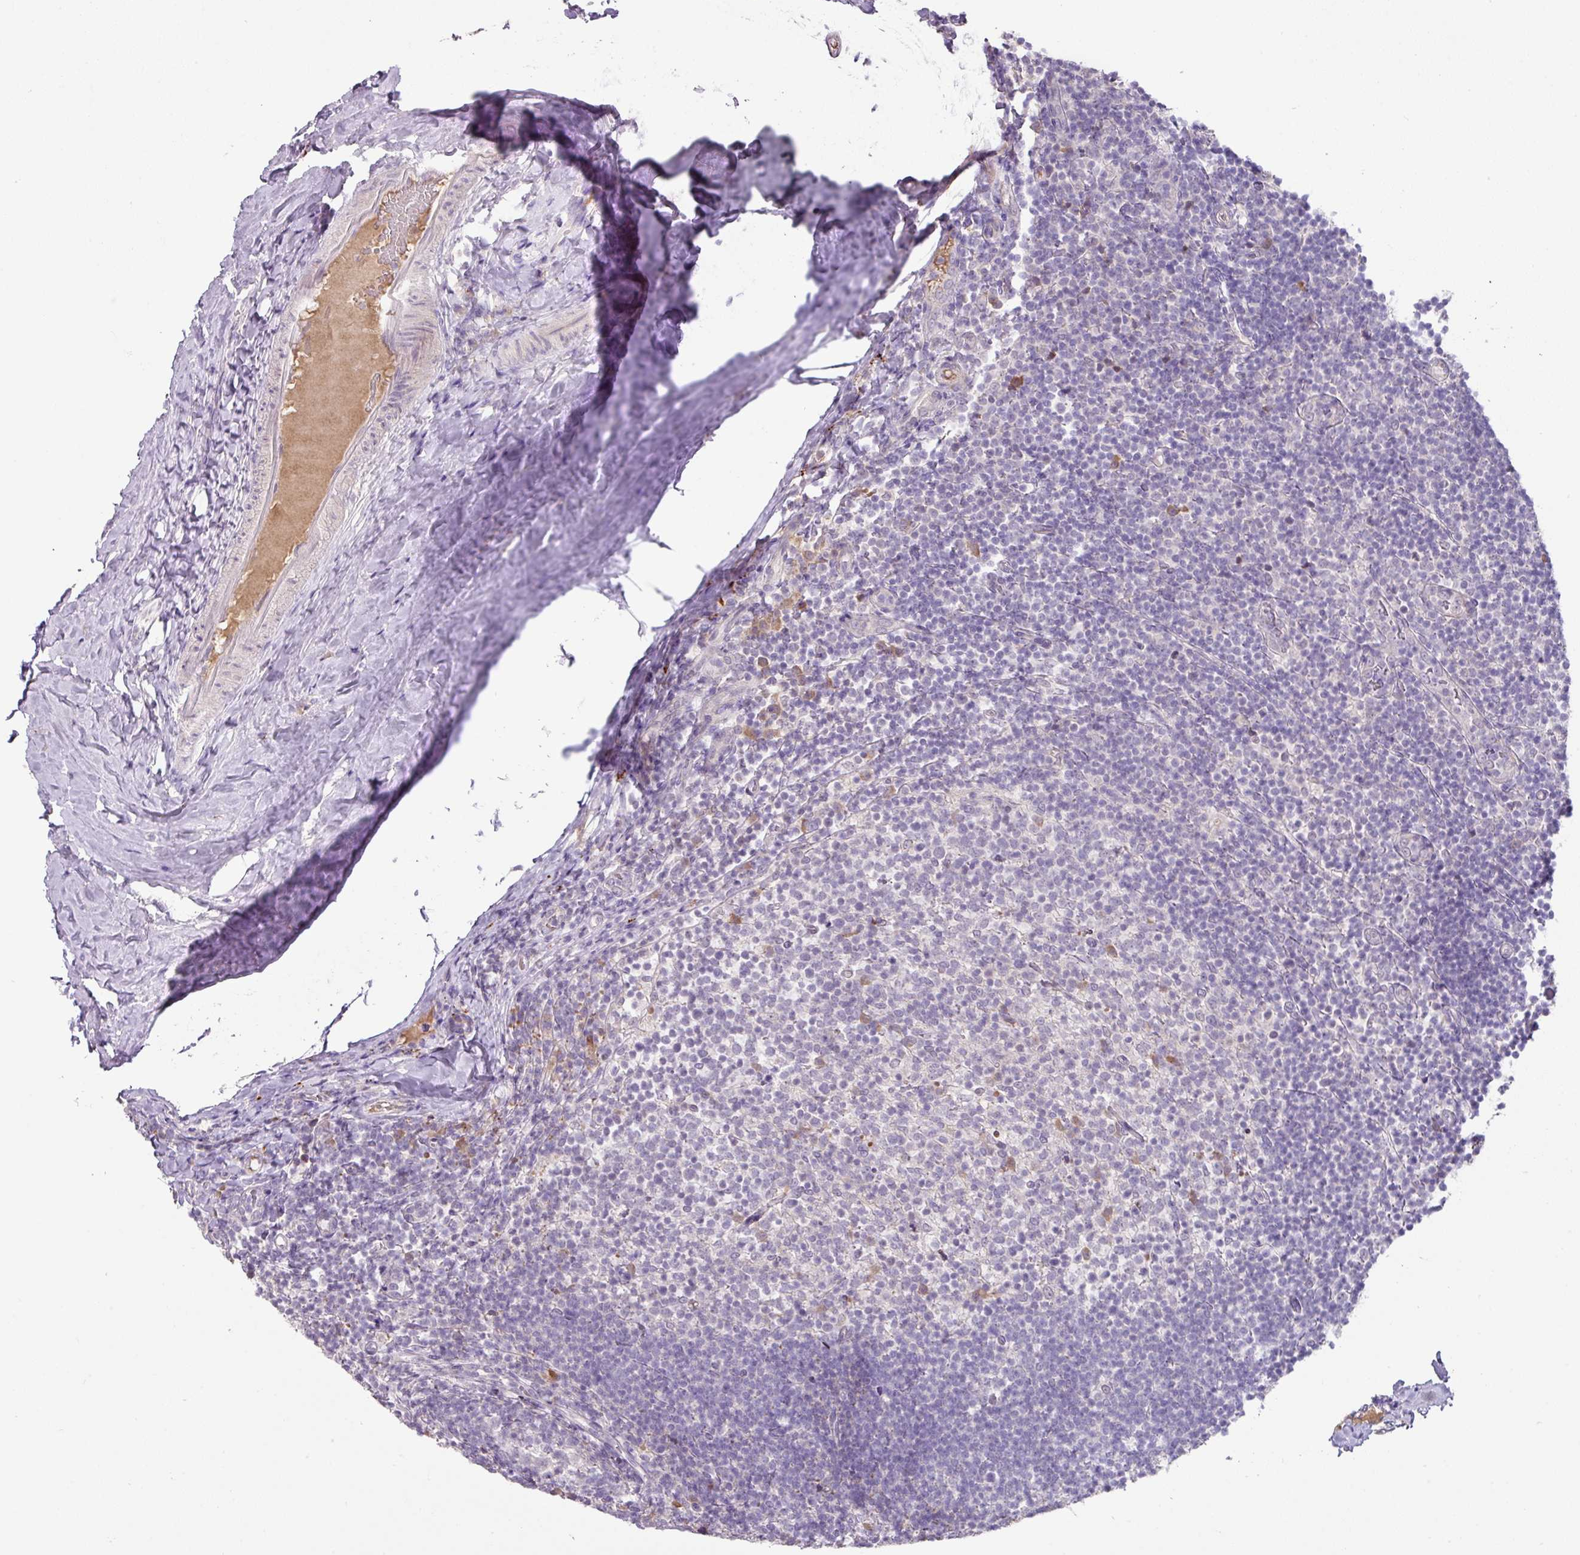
{"staining": {"intensity": "negative", "quantity": "none", "location": "none"}, "tissue": "tonsil", "cell_type": "Germinal center cells", "image_type": "normal", "snomed": [{"axis": "morphology", "description": "Normal tissue, NOS"}, {"axis": "topography", "description": "Tonsil"}], "caption": "IHC image of benign tonsil: human tonsil stained with DAB (3,3'-diaminobenzidine) displays no significant protein positivity in germinal center cells. (DAB (3,3'-diaminobenzidine) IHC visualized using brightfield microscopy, high magnification).", "gene": "PLEKHH3", "patient": {"sex": "female", "age": 10}}